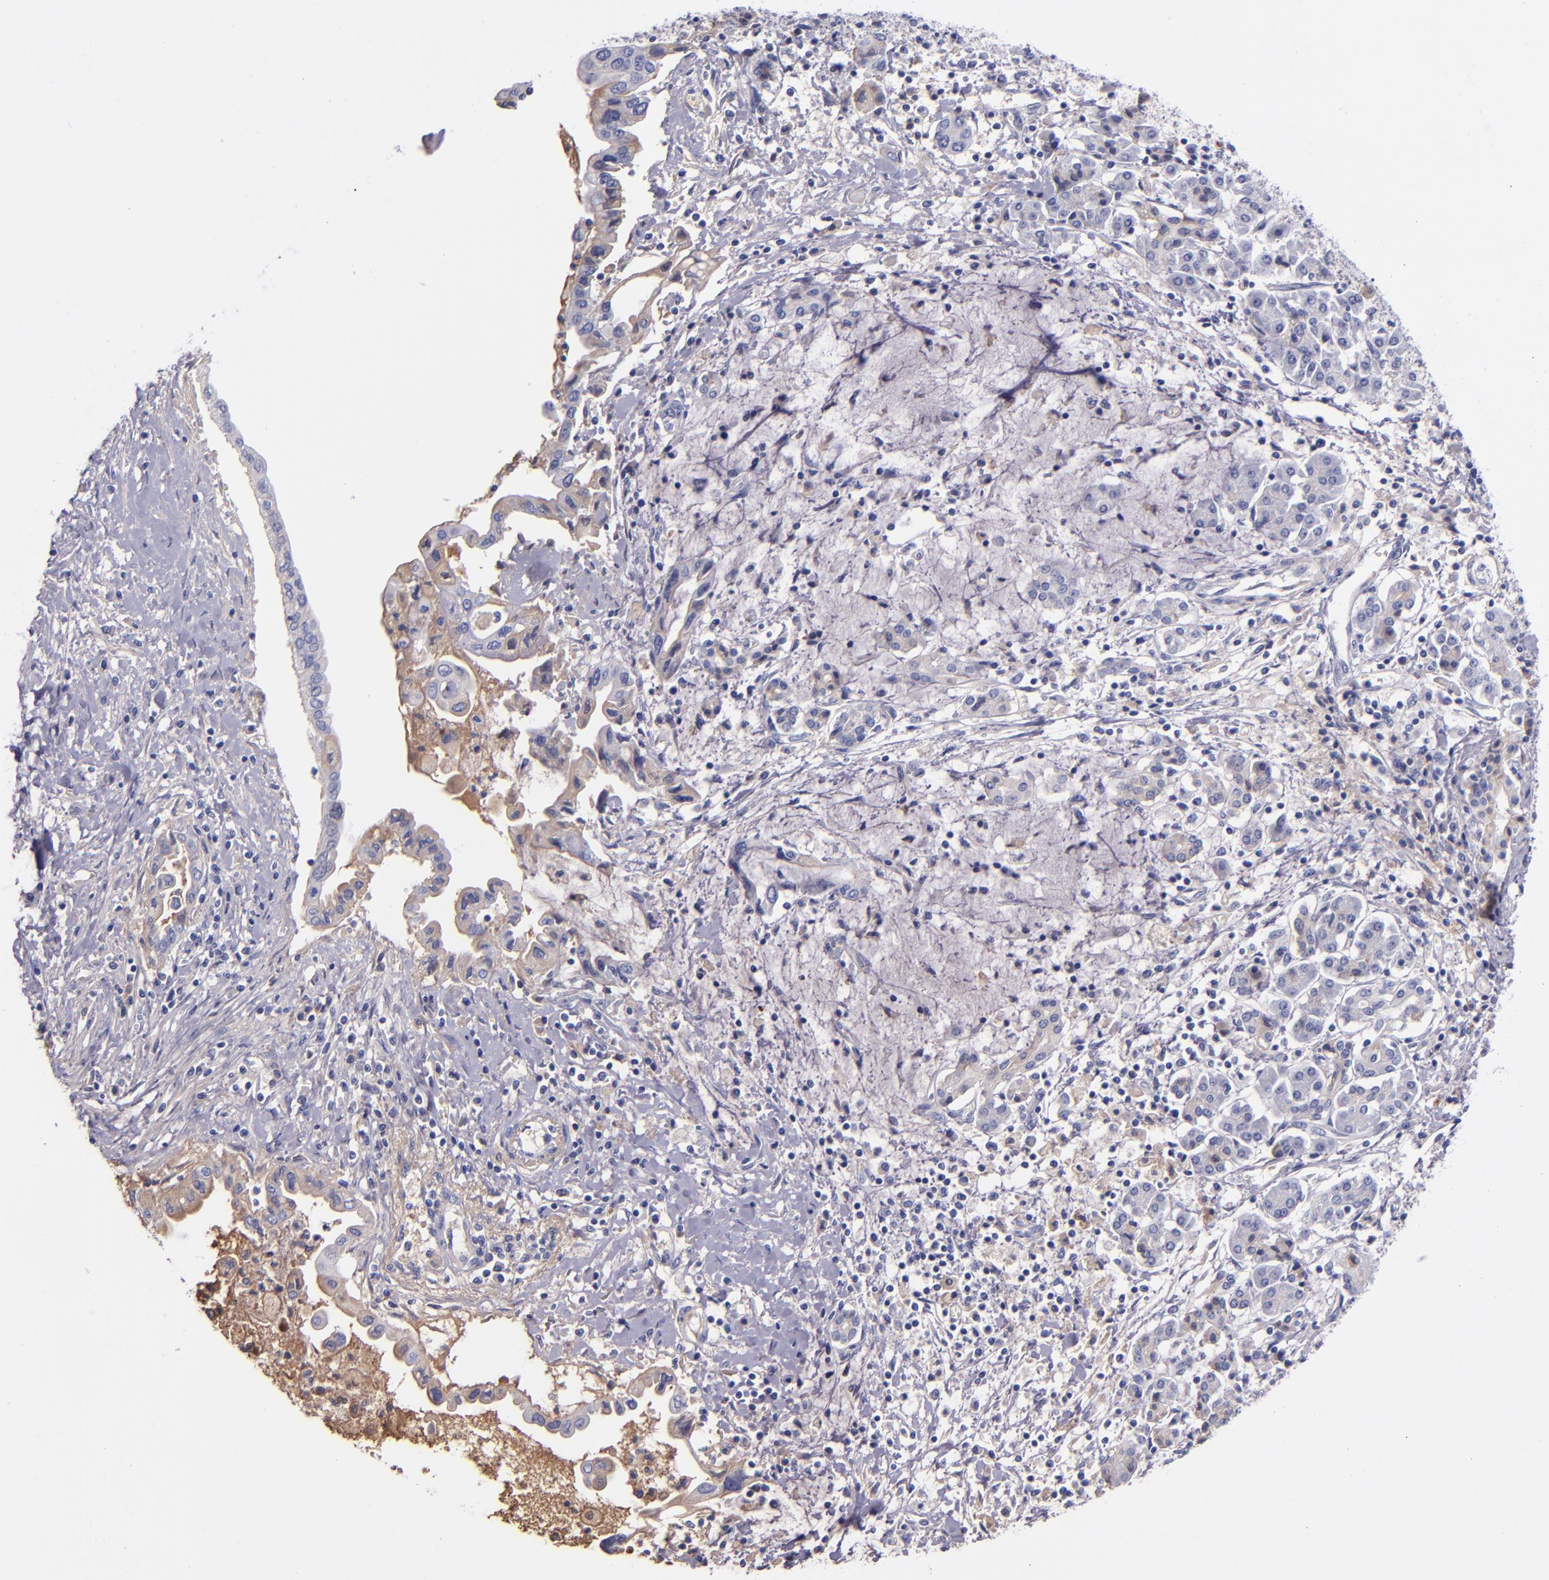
{"staining": {"intensity": "moderate", "quantity": "<25%", "location": "cytoplasmic/membranous"}, "tissue": "pancreatic cancer", "cell_type": "Tumor cells", "image_type": "cancer", "snomed": [{"axis": "morphology", "description": "Adenocarcinoma, NOS"}, {"axis": "topography", "description": "Pancreas"}], "caption": "Brown immunohistochemical staining in pancreatic cancer reveals moderate cytoplasmic/membranous positivity in approximately <25% of tumor cells. (DAB (3,3'-diaminobenzidine) IHC, brown staining for protein, blue staining for nuclei).", "gene": "KNG1", "patient": {"sex": "female", "age": 57}}